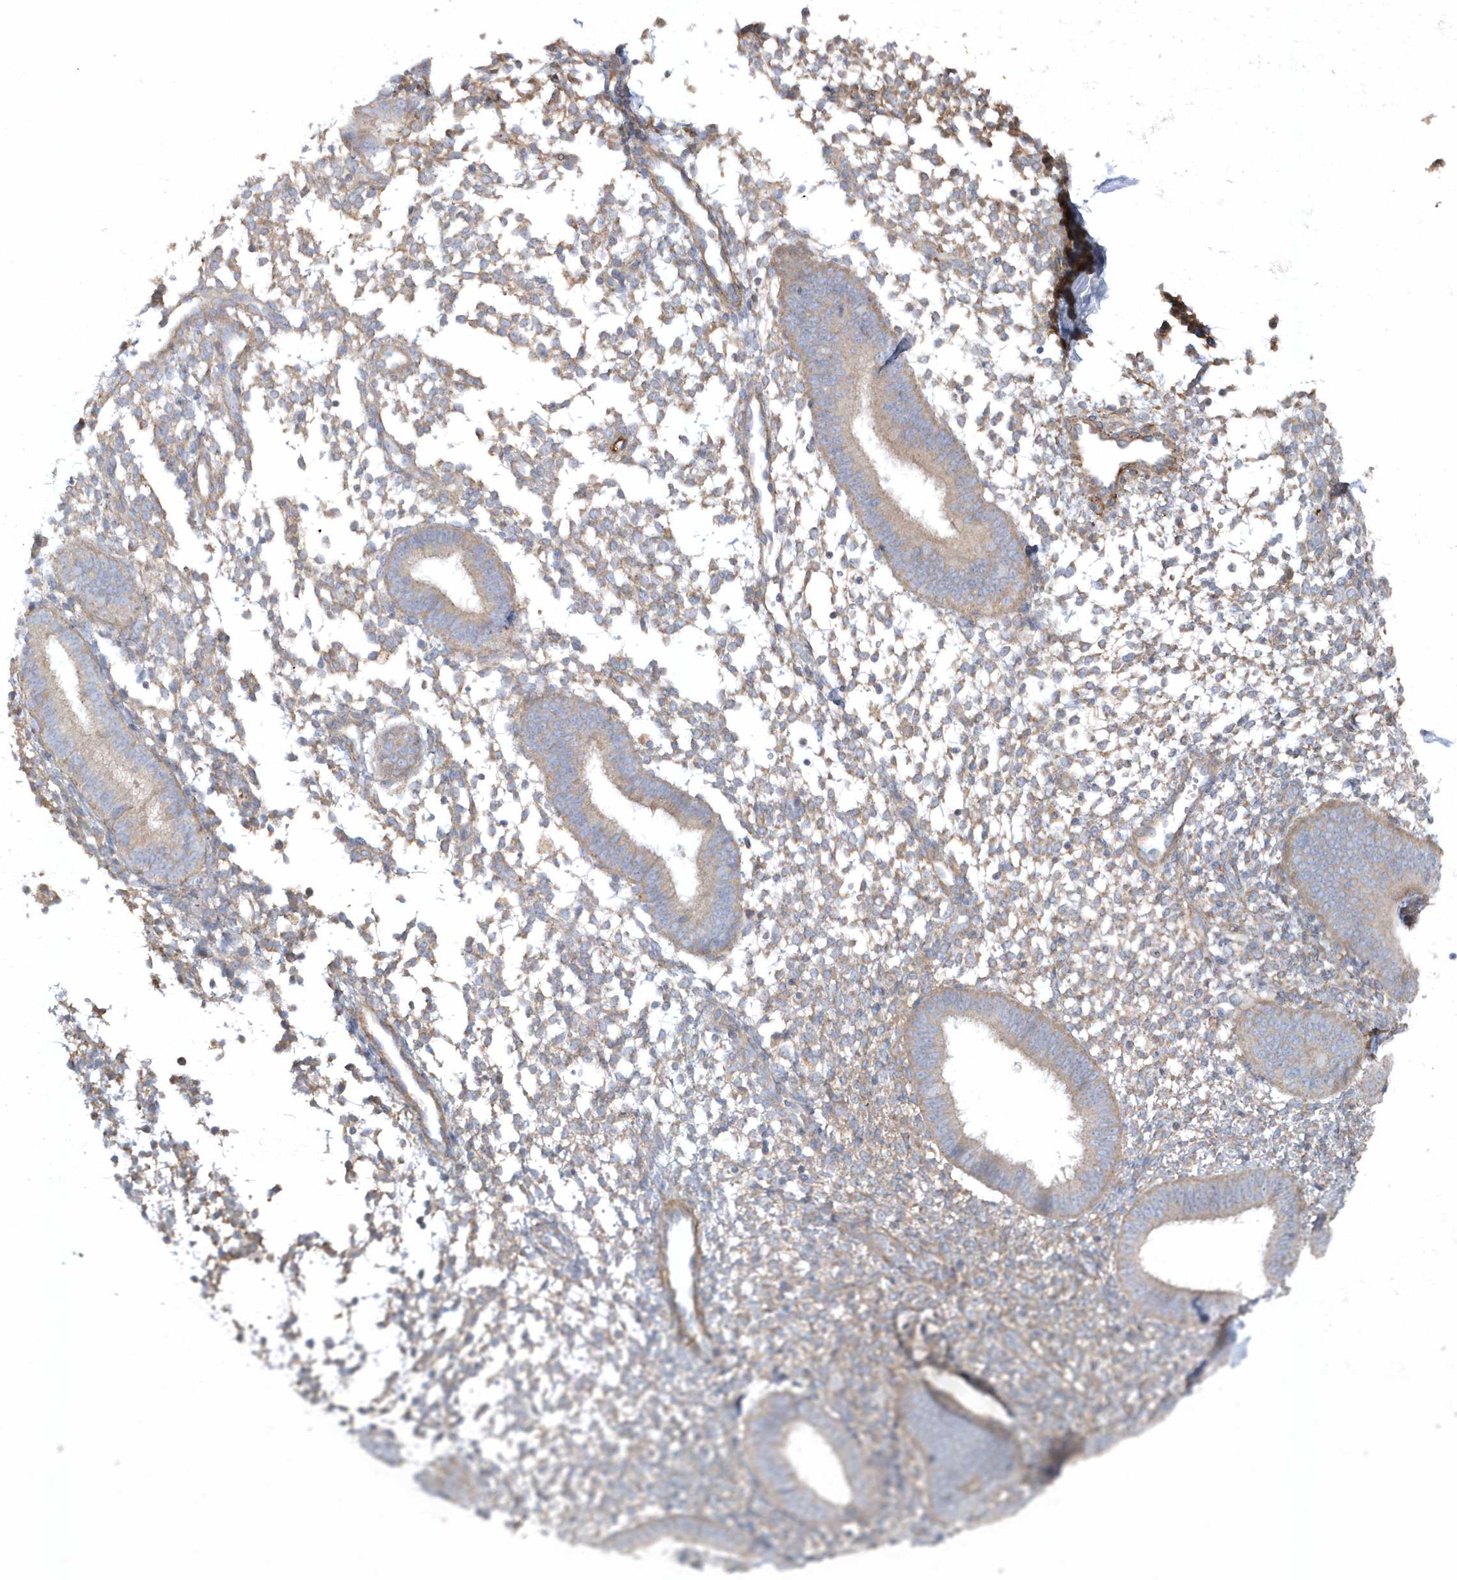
{"staining": {"intensity": "moderate", "quantity": ">75%", "location": "cytoplasmic/membranous"}, "tissue": "endometrium", "cell_type": "Cells in endometrial stroma", "image_type": "normal", "snomed": [{"axis": "morphology", "description": "Normal tissue, NOS"}, {"axis": "topography", "description": "Uterus"}, {"axis": "topography", "description": "Endometrium"}], "caption": "Moderate cytoplasmic/membranous expression for a protein is seen in approximately >75% of cells in endometrial stroma of benign endometrium using IHC.", "gene": "LEXM", "patient": {"sex": "female", "age": 48}}